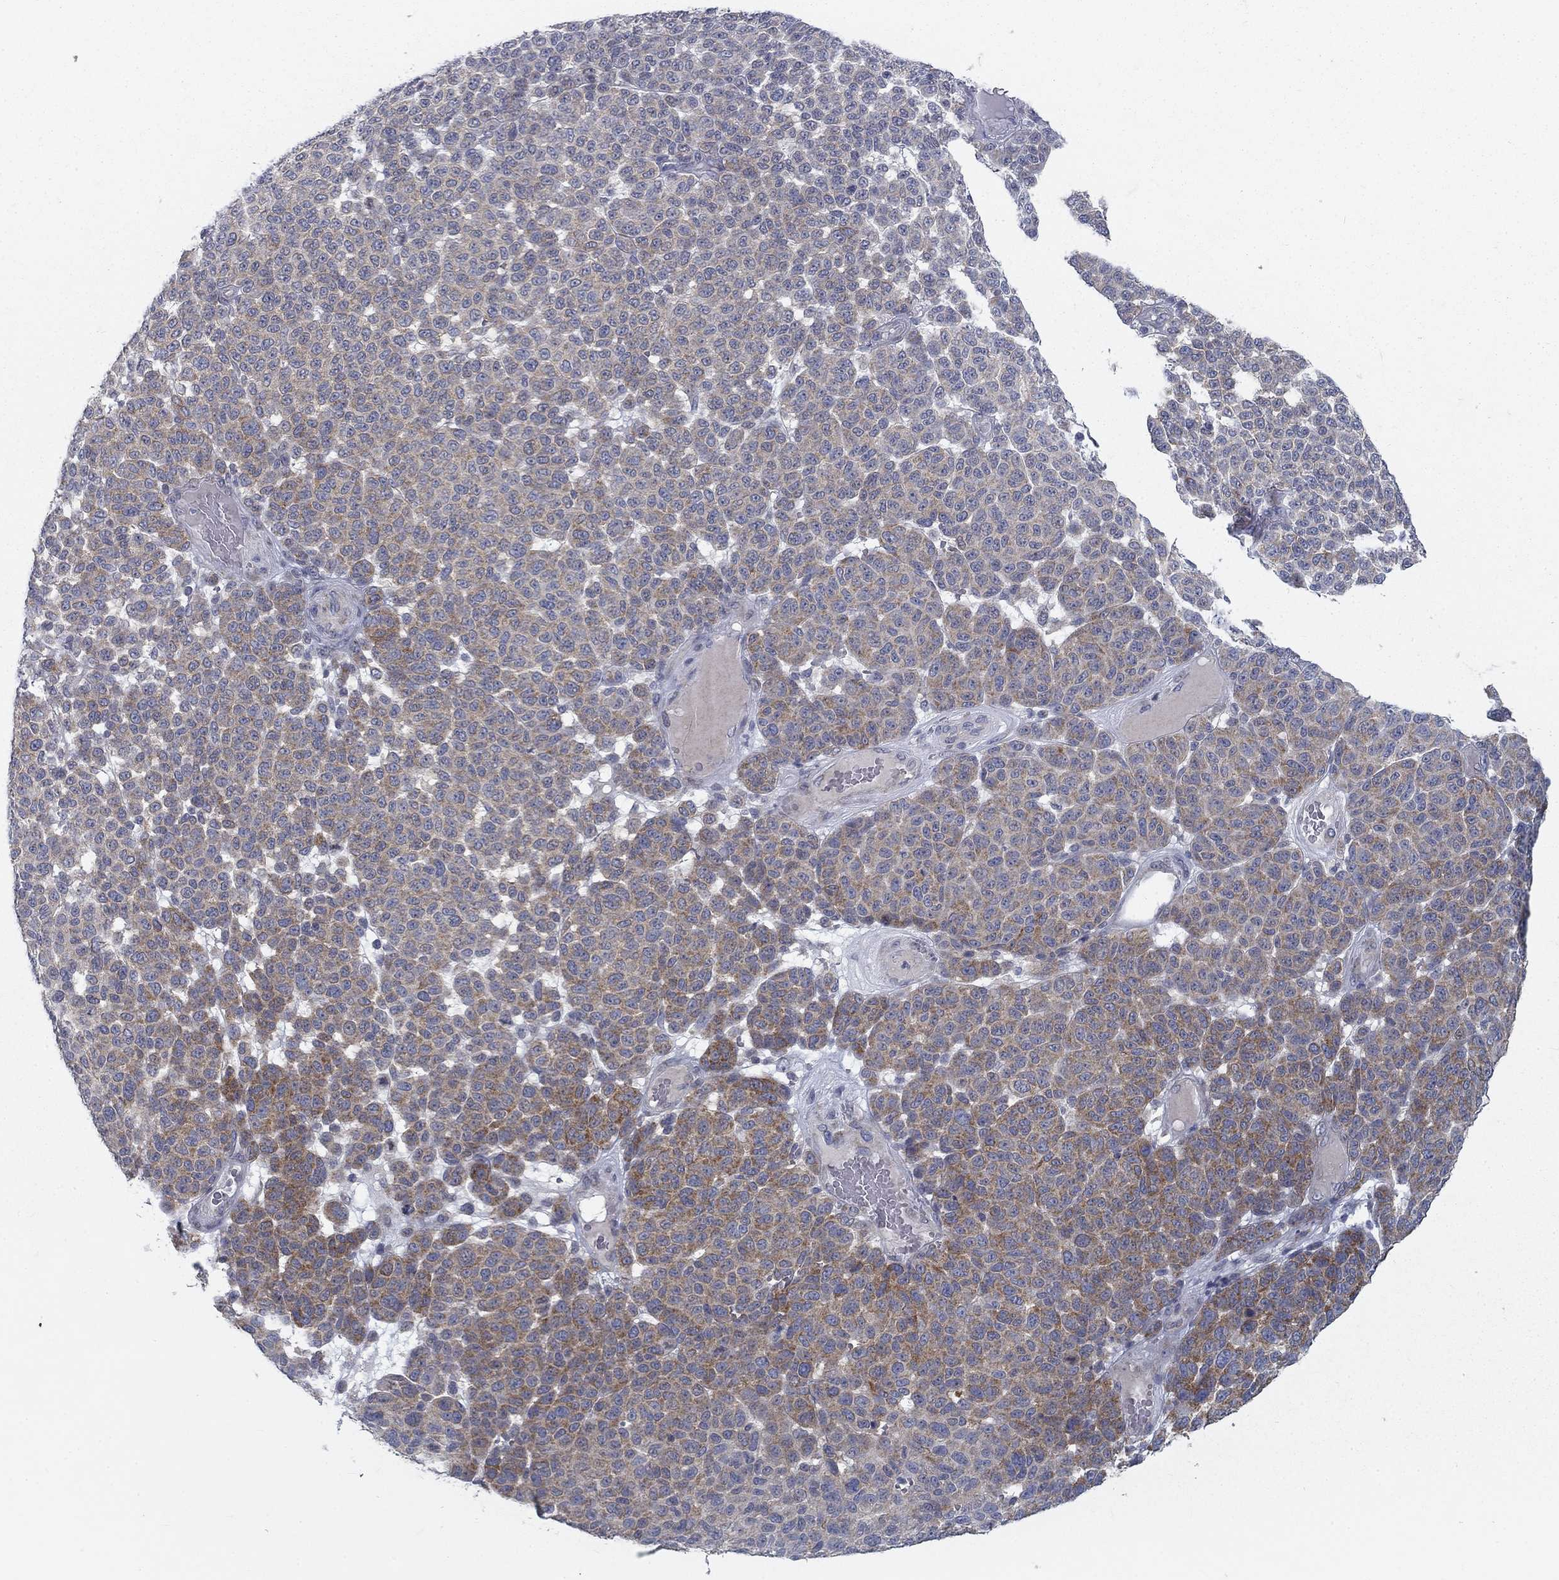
{"staining": {"intensity": "strong", "quantity": "25%-75%", "location": "cytoplasmic/membranous"}, "tissue": "melanoma", "cell_type": "Tumor cells", "image_type": "cancer", "snomed": [{"axis": "morphology", "description": "Malignant melanoma, NOS"}, {"axis": "topography", "description": "Skin"}], "caption": "Immunohistochemistry (DAB) staining of human melanoma demonstrates strong cytoplasmic/membranous protein staining in approximately 25%-75% of tumor cells.", "gene": "ATP1A3", "patient": {"sex": "male", "age": 59}}